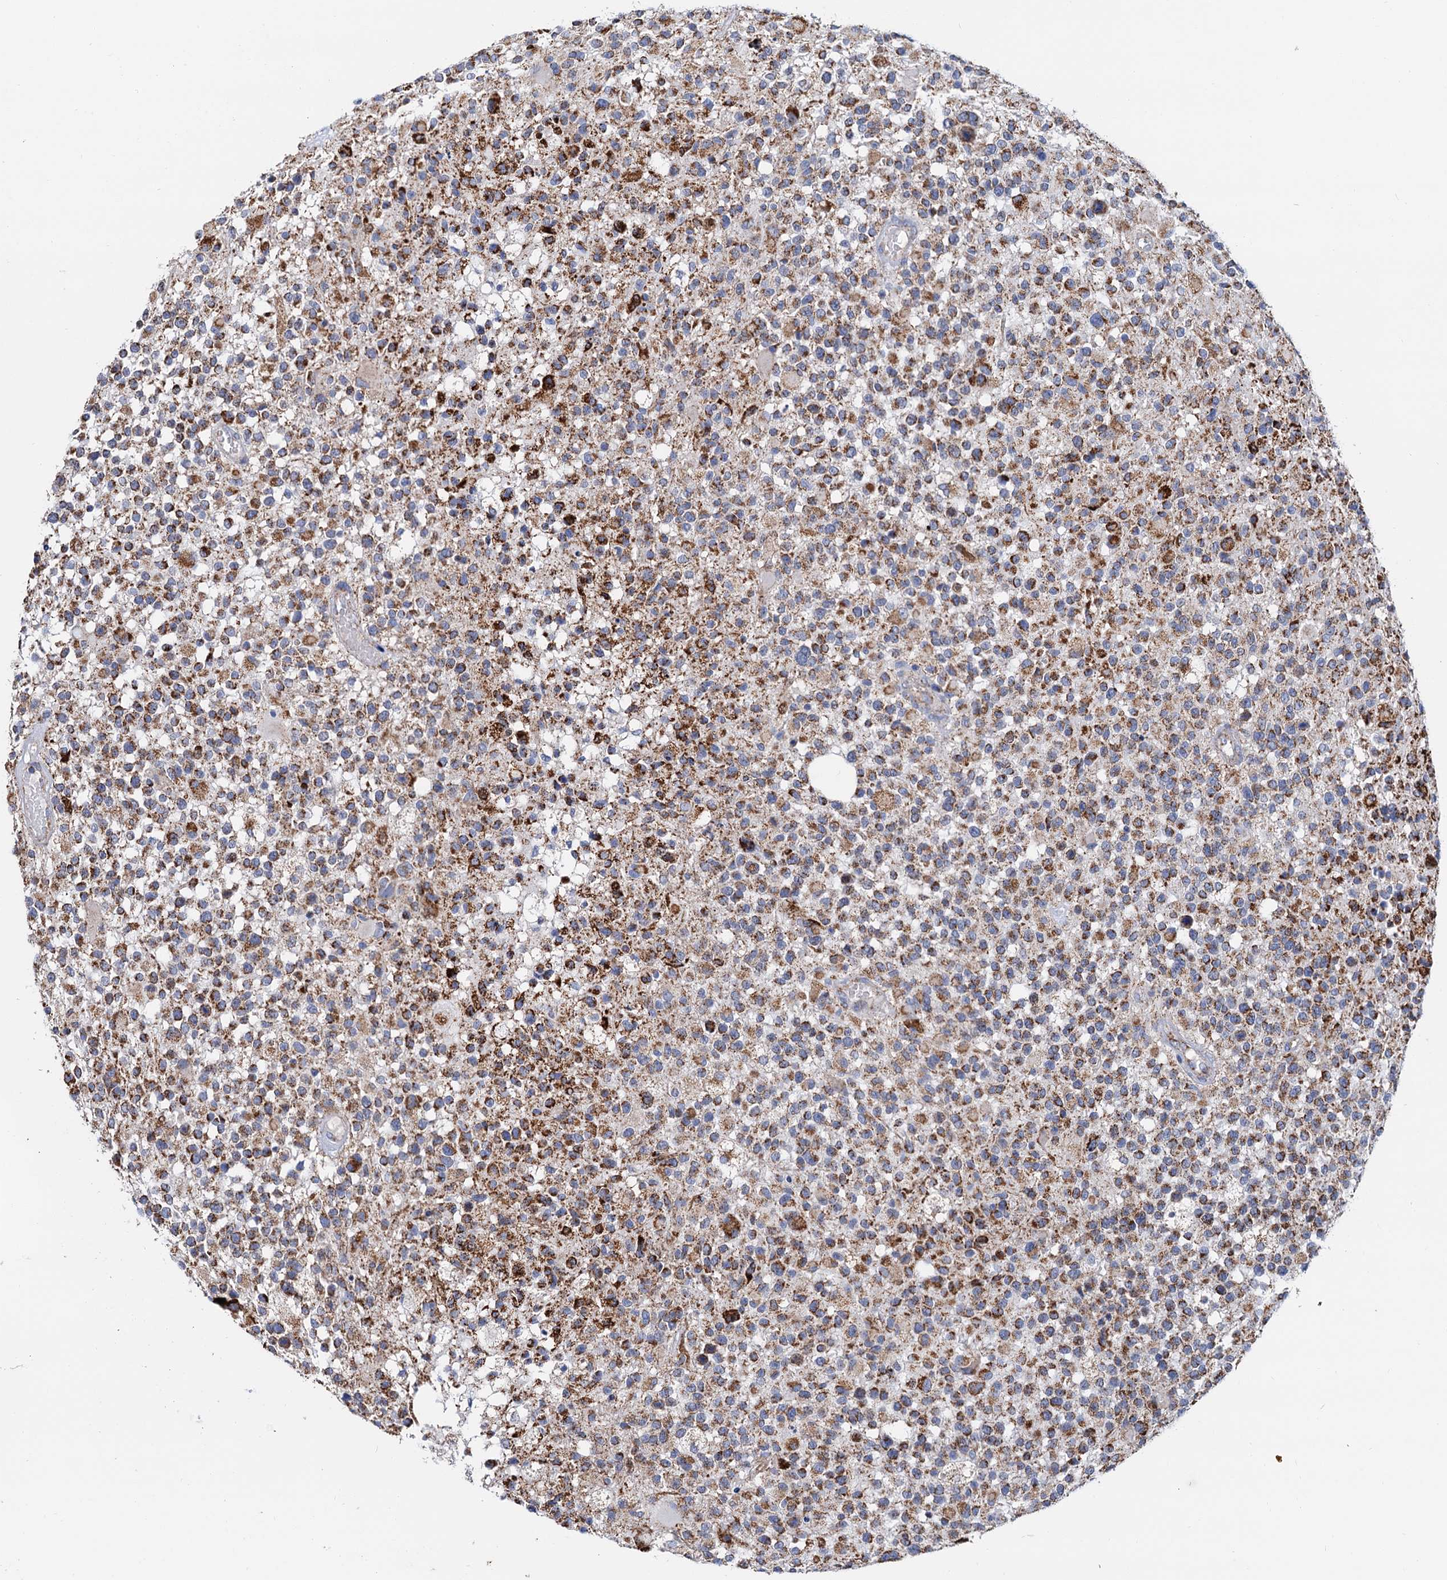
{"staining": {"intensity": "moderate", "quantity": ">75%", "location": "cytoplasmic/membranous"}, "tissue": "glioma", "cell_type": "Tumor cells", "image_type": "cancer", "snomed": [{"axis": "morphology", "description": "Glioma, malignant, High grade"}, {"axis": "morphology", "description": "Glioblastoma, NOS"}, {"axis": "topography", "description": "Brain"}], "caption": "This is a micrograph of IHC staining of glioblastoma, which shows moderate positivity in the cytoplasmic/membranous of tumor cells.", "gene": "C2CD3", "patient": {"sex": "male", "age": 60}}